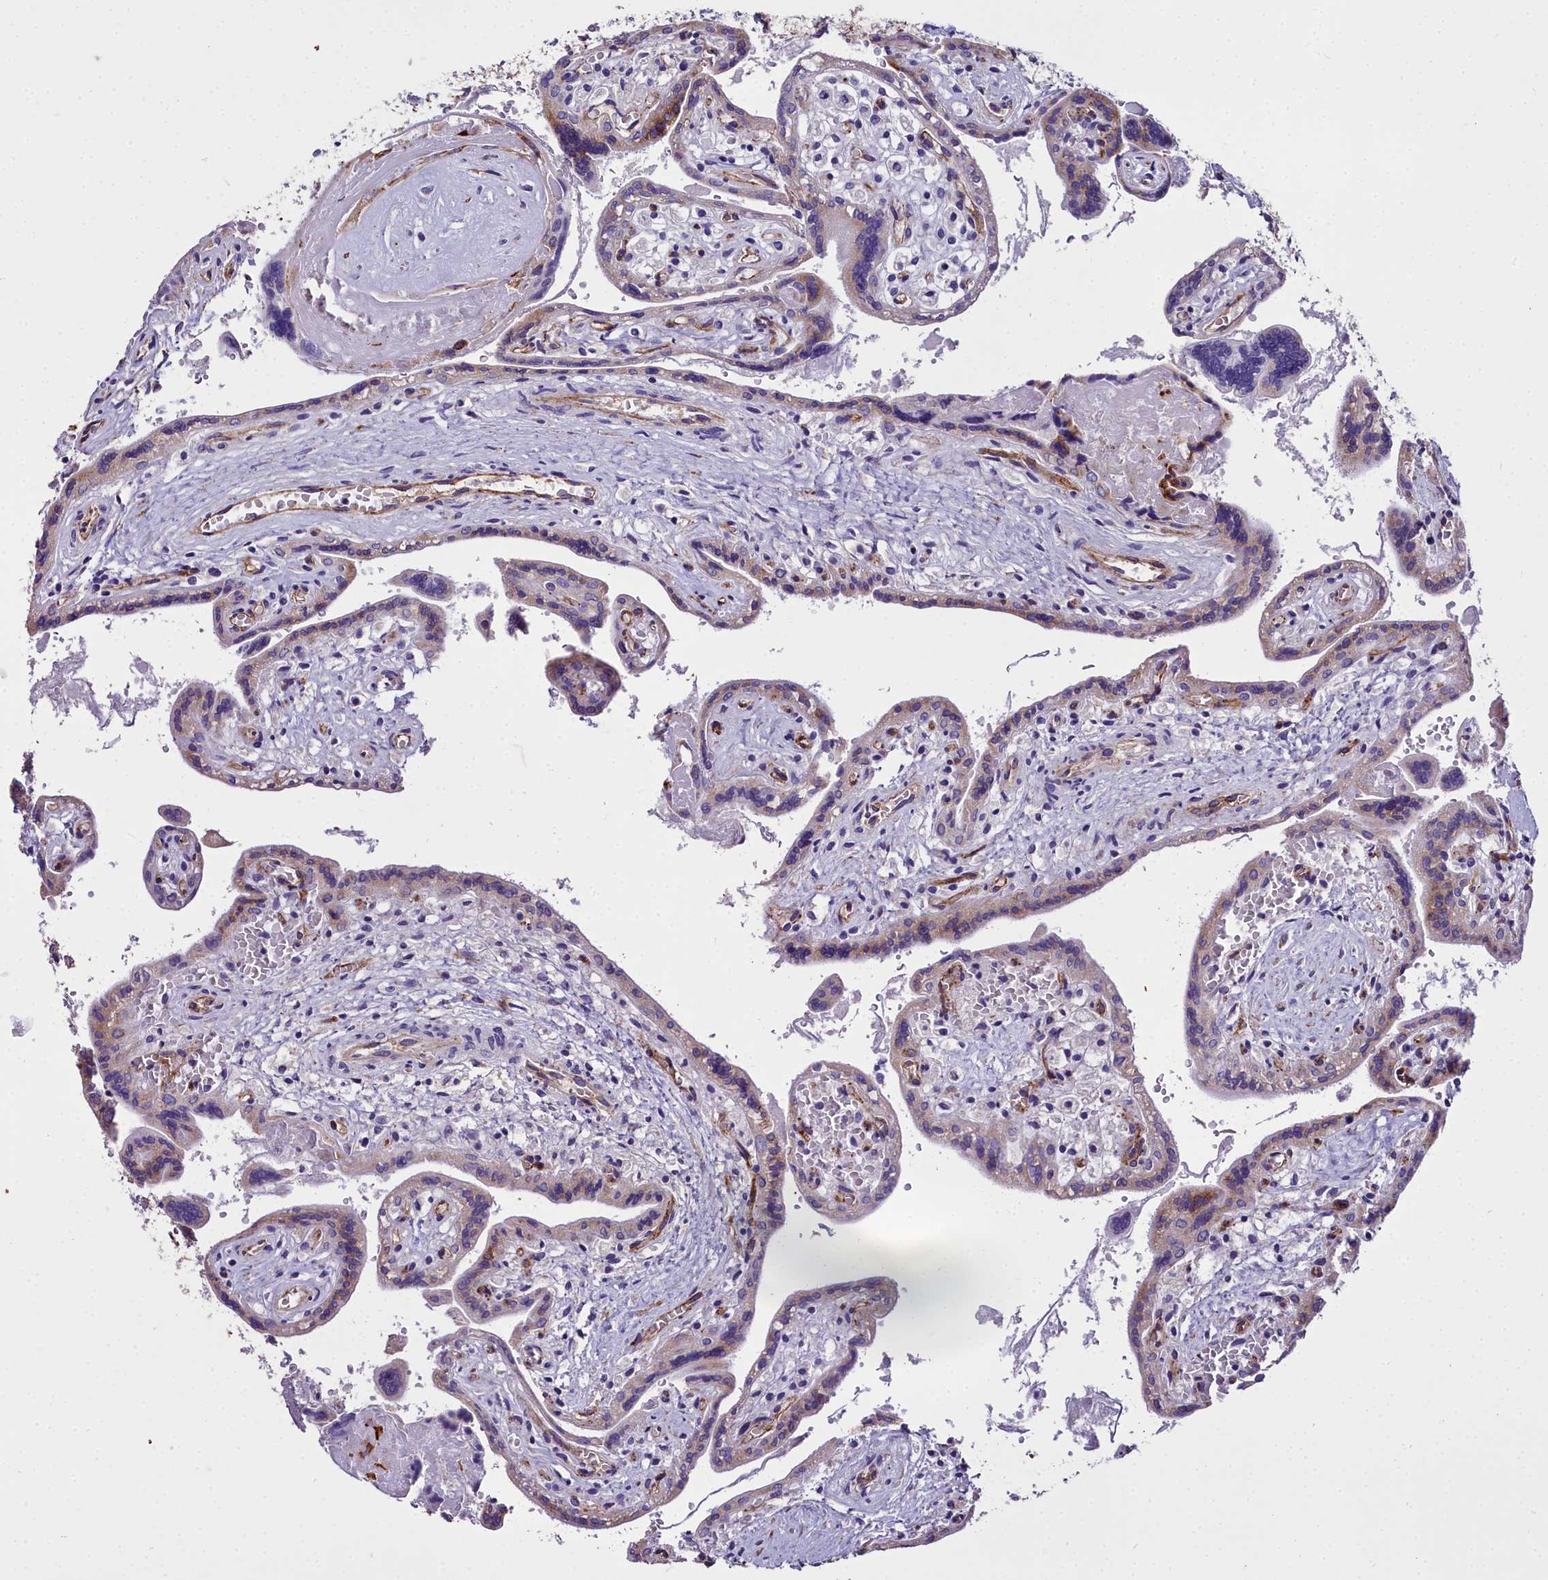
{"staining": {"intensity": "weak", "quantity": "25%-75%", "location": "cytoplasmic/membranous"}, "tissue": "placenta", "cell_type": "Trophoblastic cells", "image_type": "normal", "snomed": [{"axis": "morphology", "description": "Normal tissue, NOS"}, {"axis": "topography", "description": "Placenta"}], "caption": "Benign placenta demonstrates weak cytoplasmic/membranous positivity in about 25%-75% of trophoblastic cells, visualized by immunohistochemistry.", "gene": "MS4A18", "patient": {"sex": "female", "age": 37}}